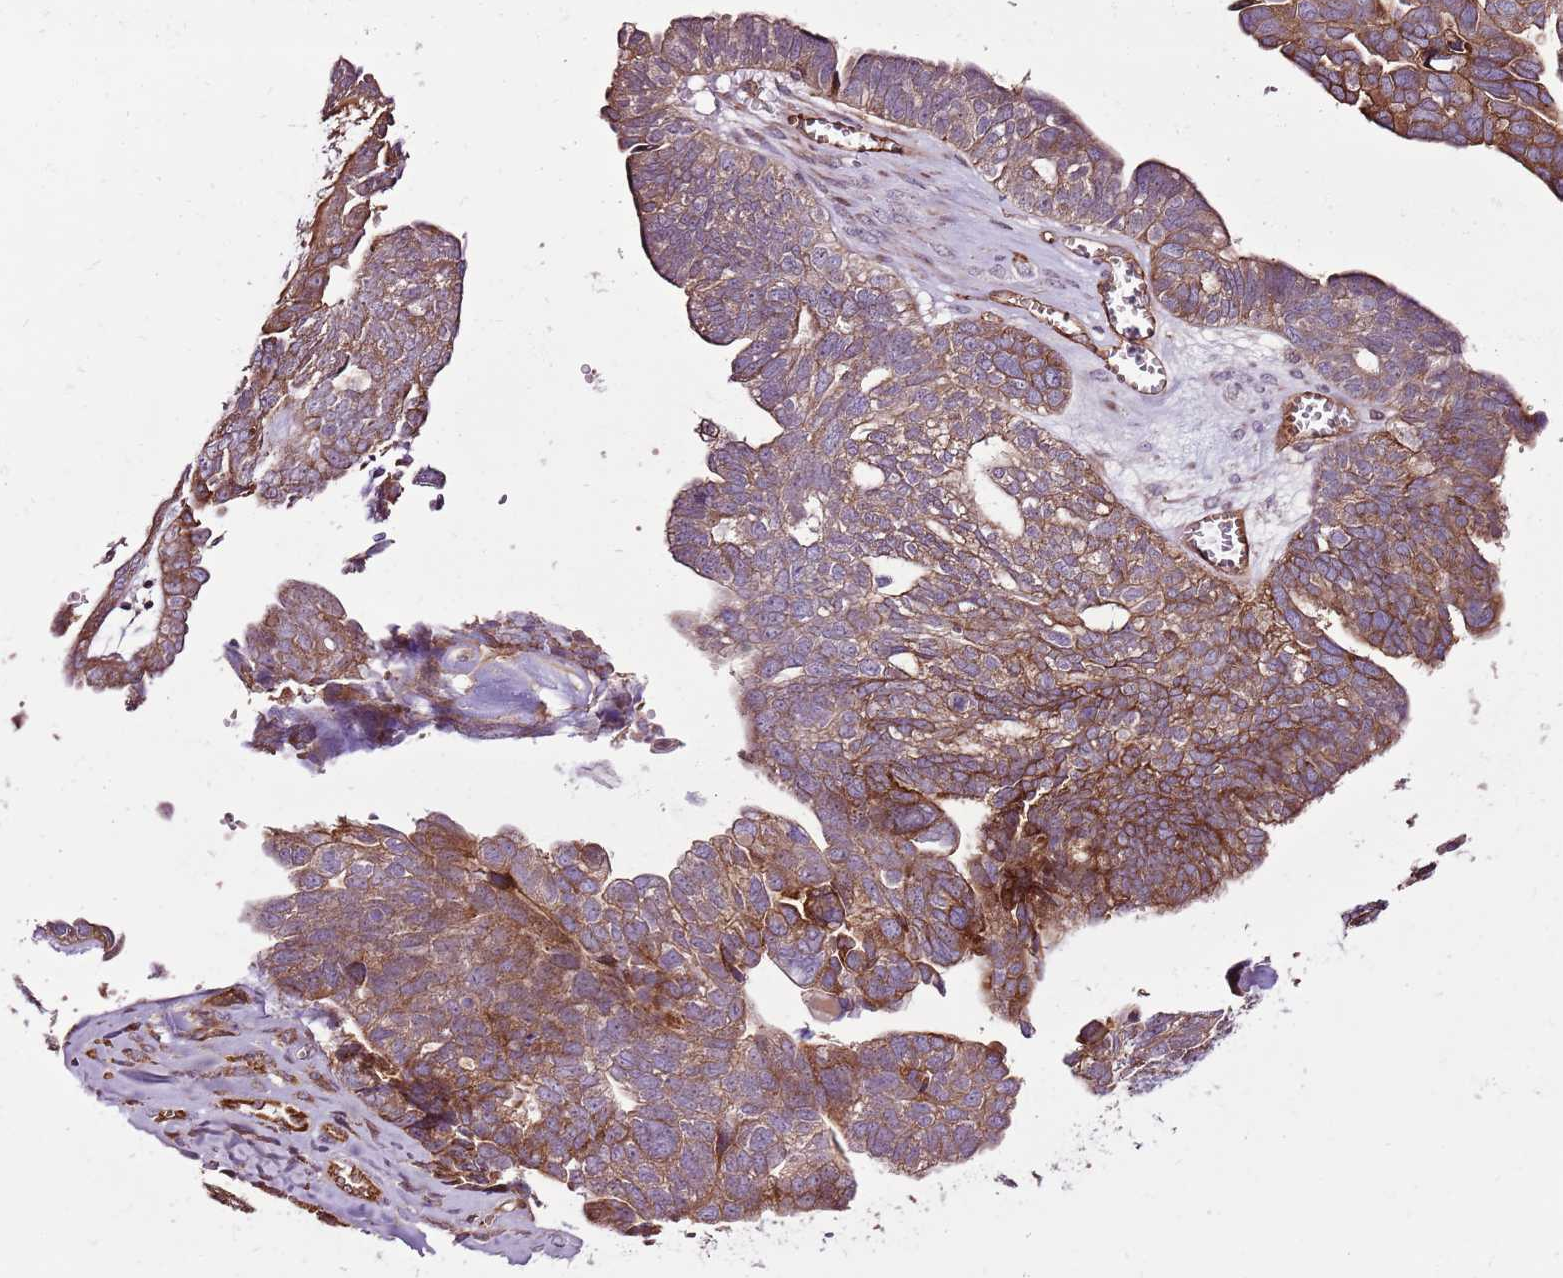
{"staining": {"intensity": "moderate", "quantity": ">75%", "location": "cytoplasmic/membranous"}, "tissue": "ovarian cancer", "cell_type": "Tumor cells", "image_type": "cancer", "snomed": [{"axis": "morphology", "description": "Cystadenocarcinoma, serous, NOS"}, {"axis": "topography", "description": "Ovary"}], "caption": "Tumor cells reveal medium levels of moderate cytoplasmic/membranous positivity in approximately >75% of cells in serous cystadenocarcinoma (ovarian). (Stains: DAB in brown, nuclei in blue, Microscopy: brightfield microscopy at high magnification).", "gene": "ZNF827", "patient": {"sex": "female", "age": 79}}